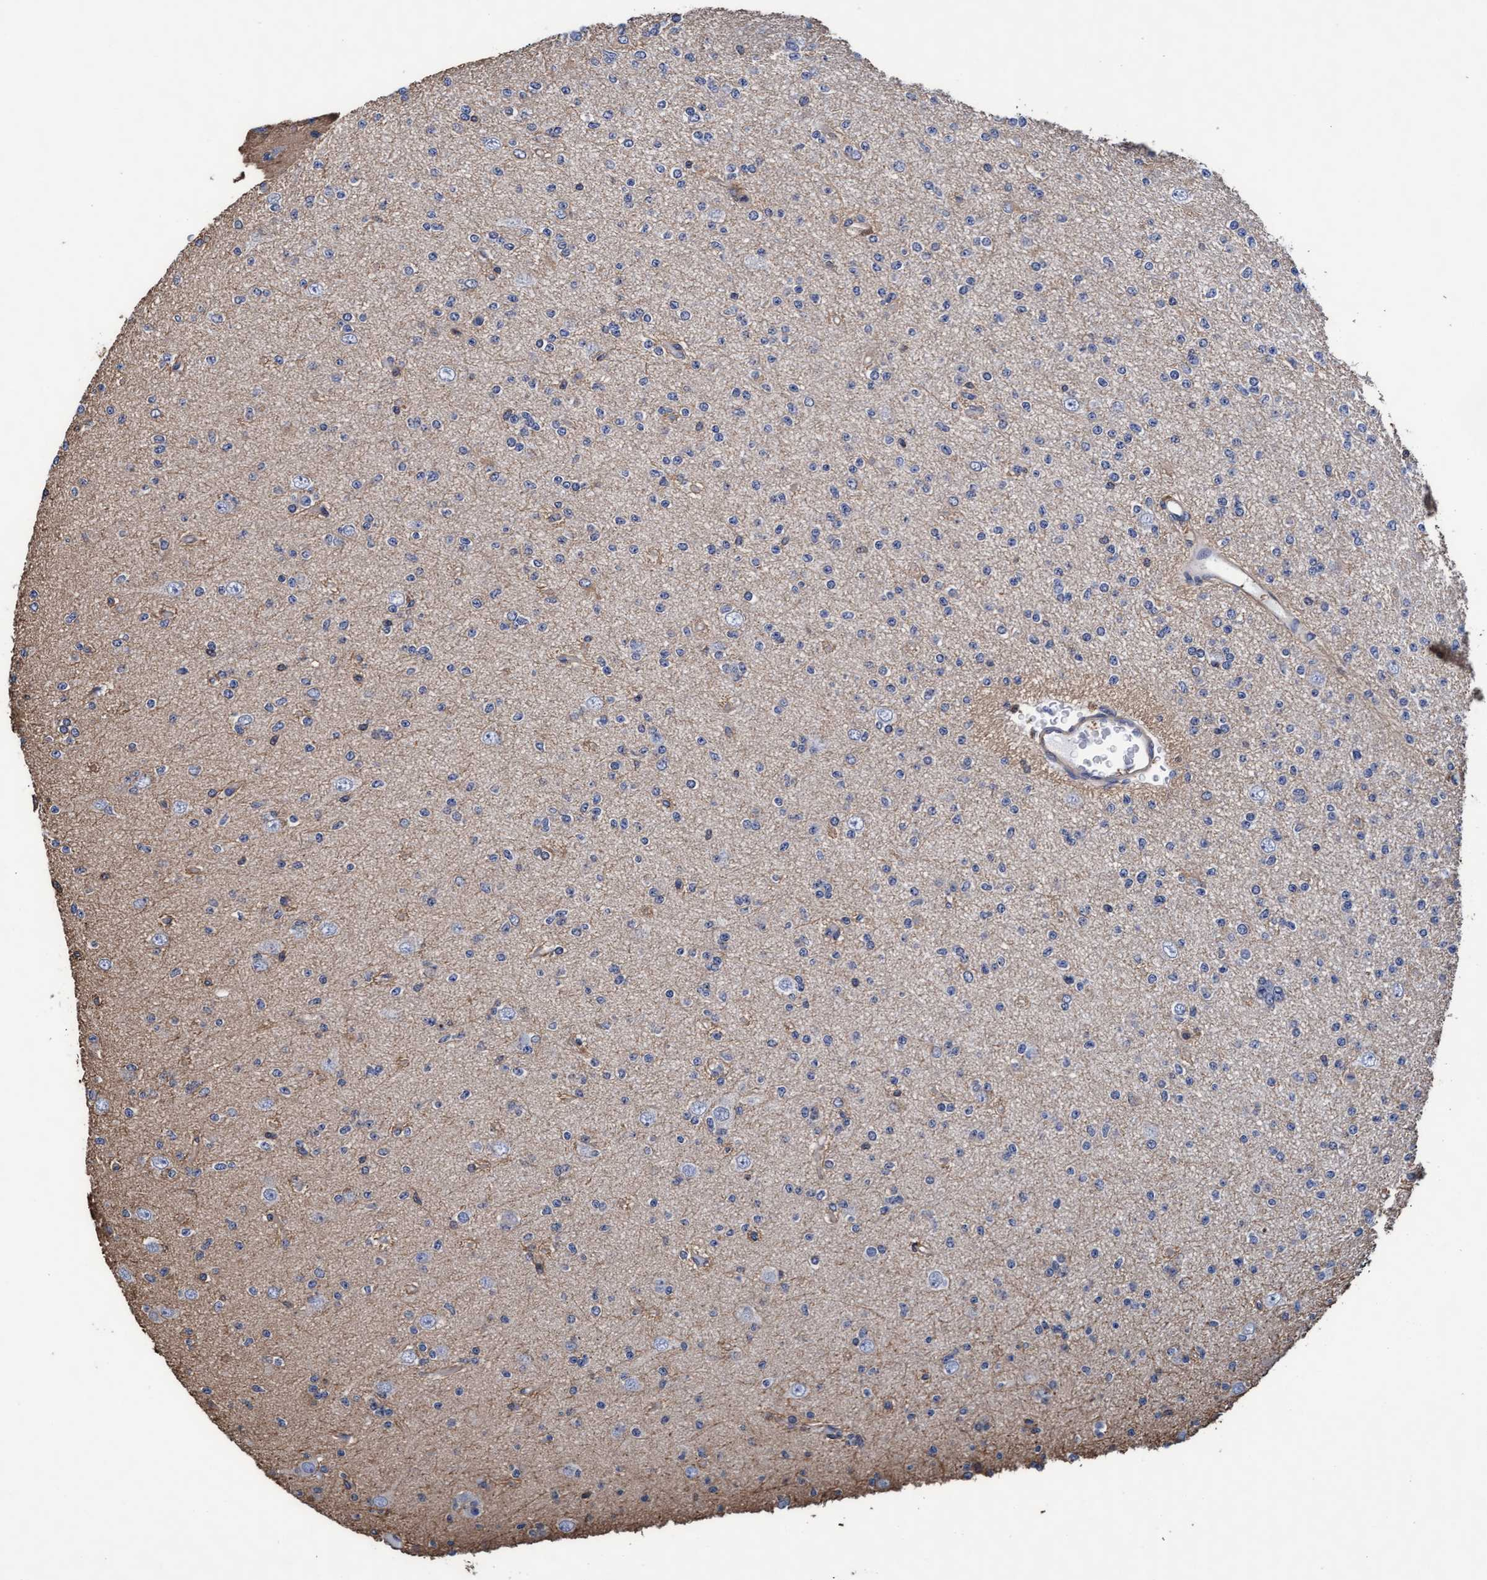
{"staining": {"intensity": "negative", "quantity": "none", "location": "none"}, "tissue": "glioma", "cell_type": "Tumor cells", "image_type": "cancer", "snomed": [{"axis": "morphology", "description": "Glioma, malignant, Low grade"}, {"axis": "topography", "description": "Brain"}], "caption": "Tumor cells are negative for brown protein staining in low-grade glioma (malignant).", "gene": "GRHPR", "patient": {"sex": "female", "age": 22}}